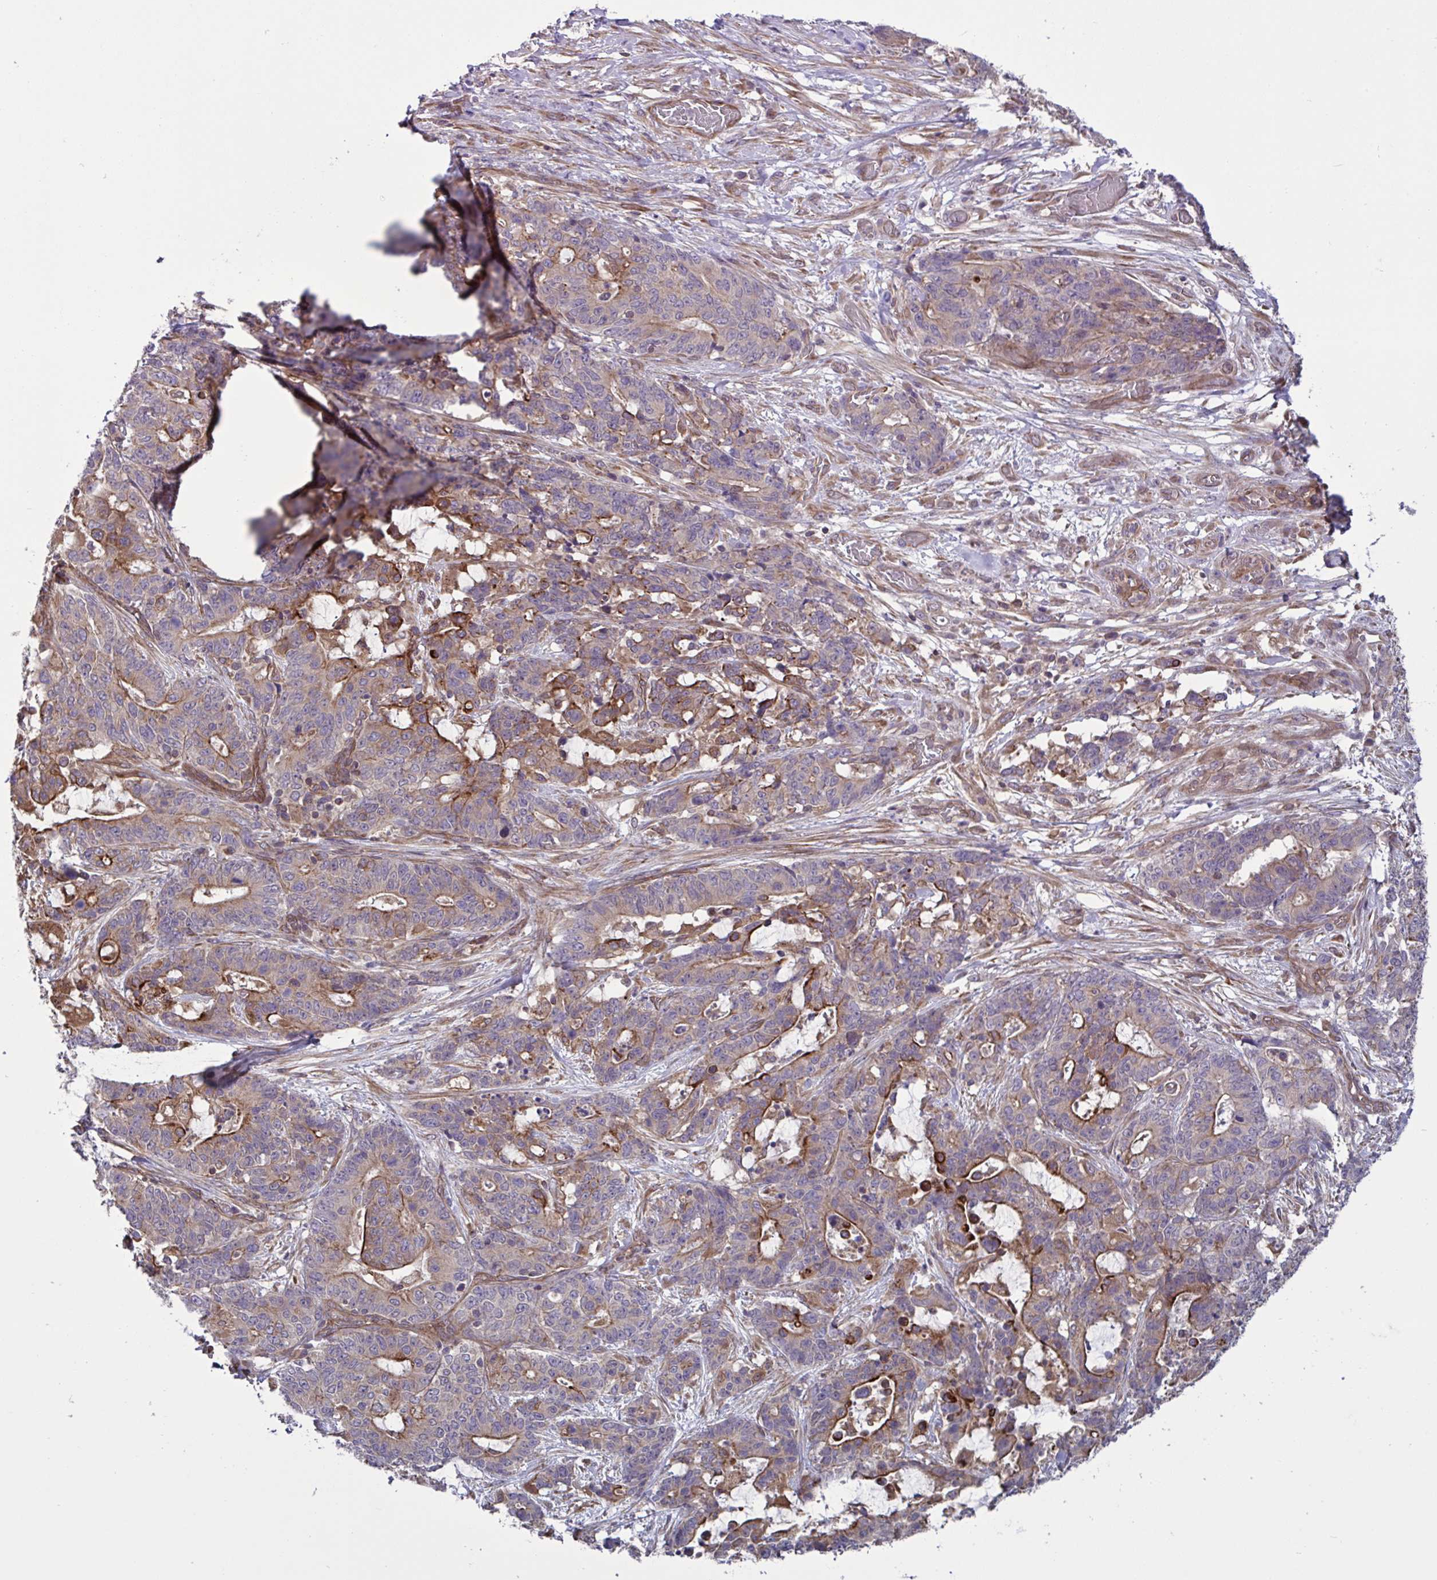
{"staining": {"intensity": "strong", "quantity": "25%-75%", "location": "cytoplasmic/membranous"}, "tissue": "stomach cancer", "cell_type": "Tumor cells", "image_type": "cancer", "snomed": [{"axis": "morphology", "description": "Normal tissue, NOS"}, {"axis": "morphology", "description": "Adenocarcinoma, NOS"}, {"axis": "topography", "description": "Stomach"}], "caption": "Stomach cancer (adenocarcinoma) tissue exhibits strong cytoplasmic/membranous staining in about 25%-75% of tumor cells", "gene": "GLTP", "patient": {"sex": "female", "age": 64}}